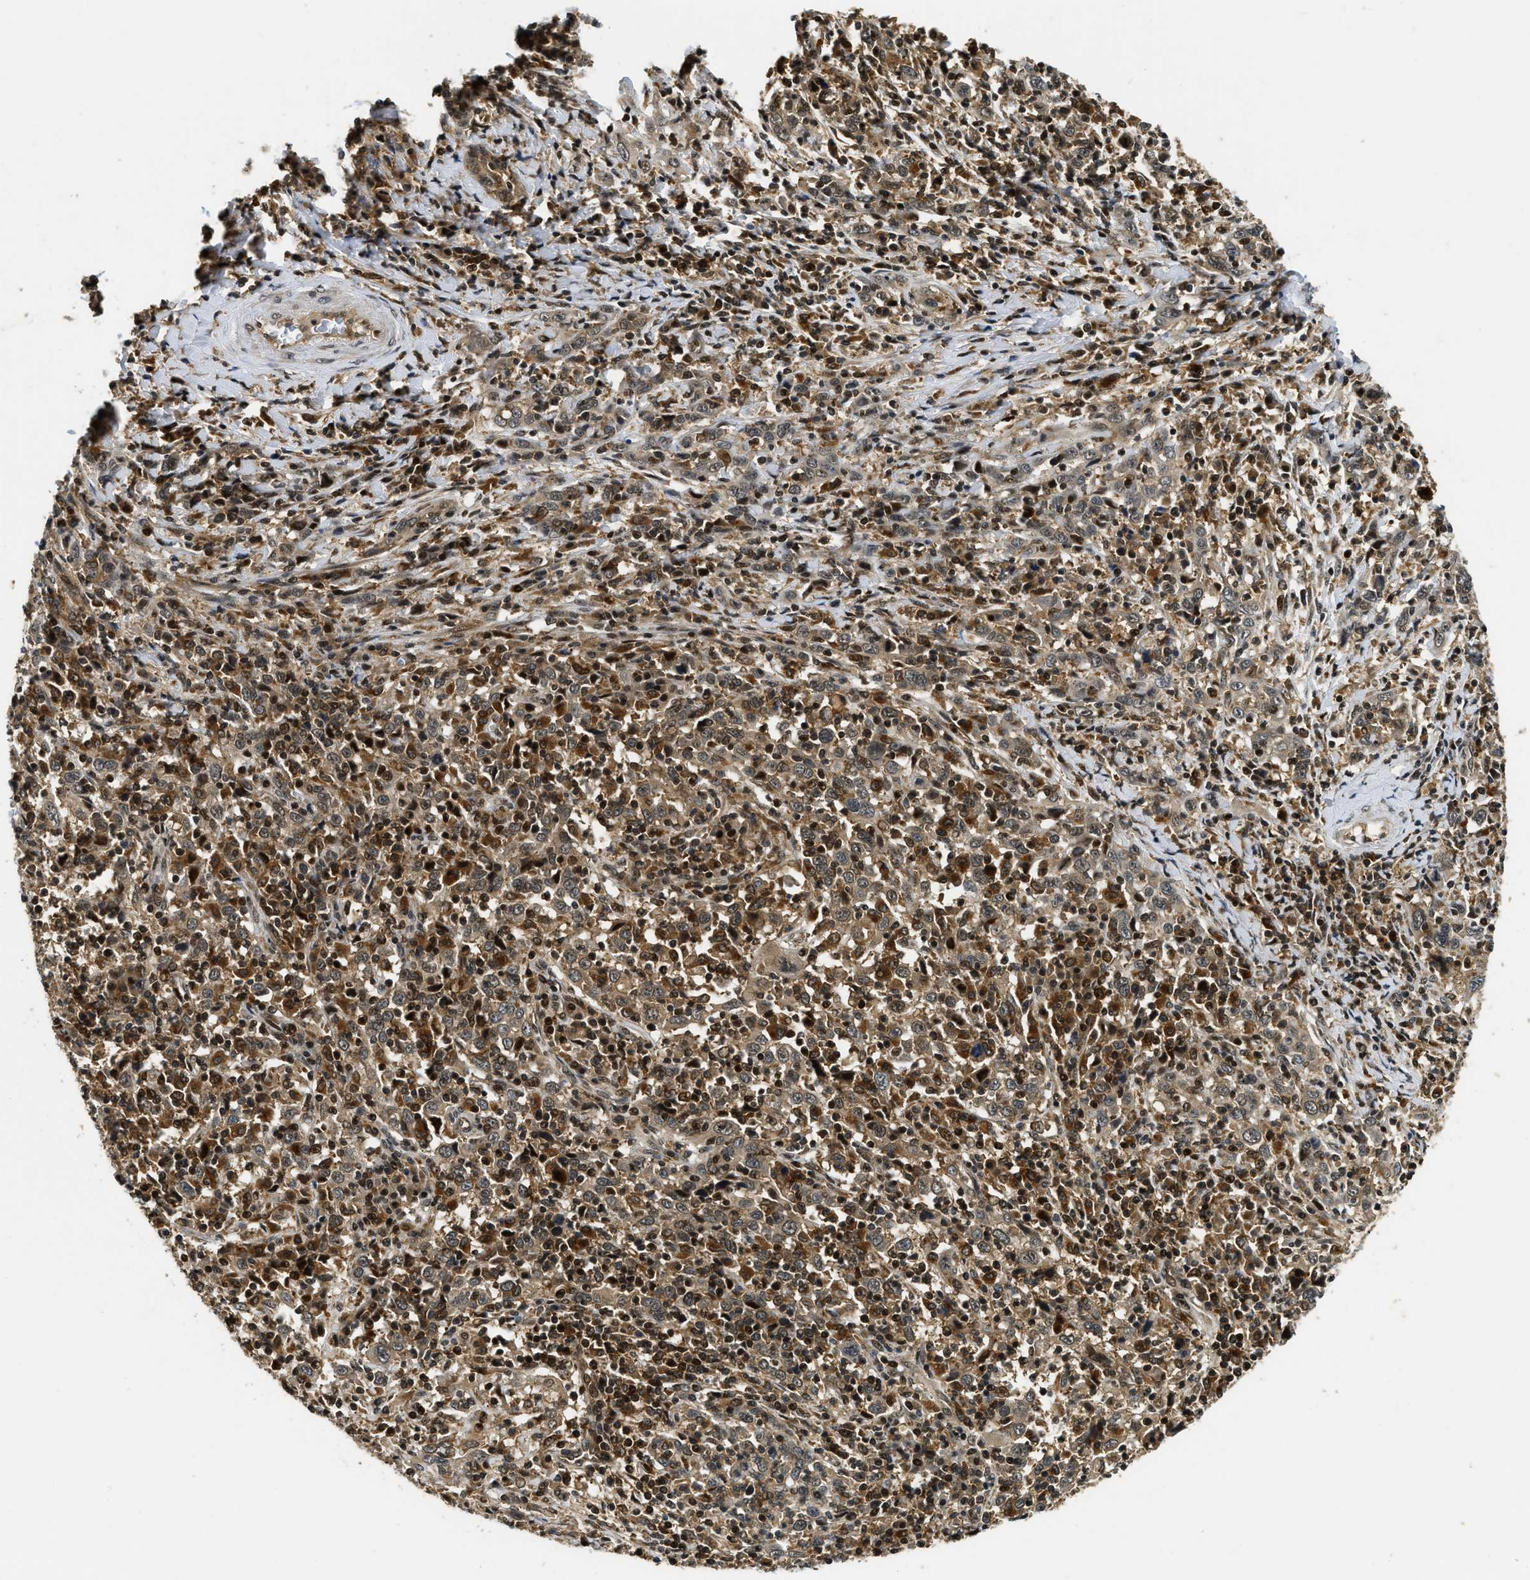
{"staining": {"intensity": "moderate", "quantity": ">75%", "location": "cytoplasmic/membranous"}, "tissue": "cervical cancer", "cell_type": "Tumor cells", "image_type": "cancer", "snomed": [{"axis": "morphology", "description": "Squamous cell carcinoma, NOS"}, {"axis": "topography", "description": "Cervix"}], "caption": "This is an image of immunohistochemistry (IHC) staining of cervical cancer (squamous cell carcinoma), which shows moderate staining in the cytoplasmic/membranous of tumor cells.", "gene": "ADSL", "patient": {"sex": "female", "age": 46}}